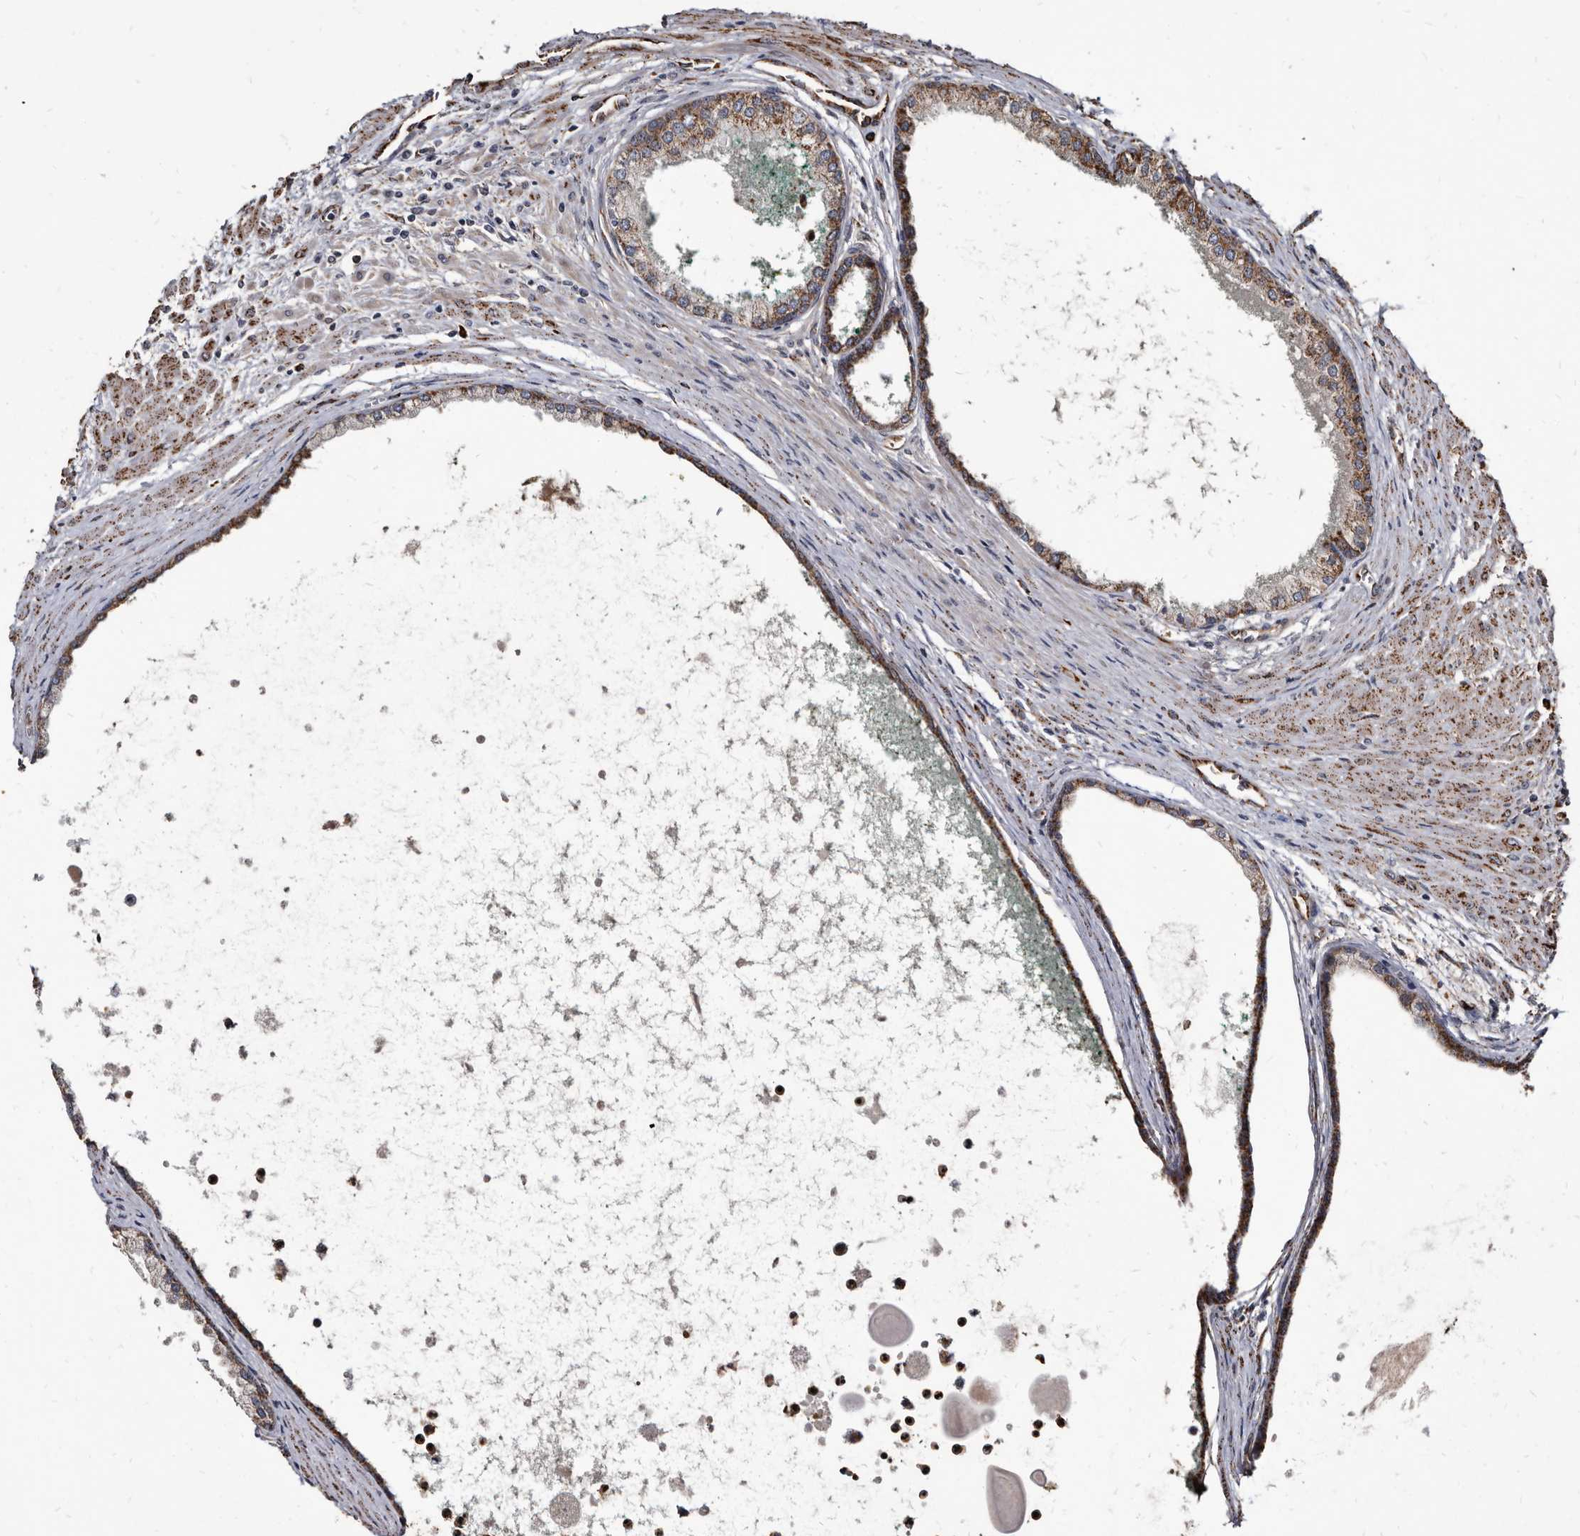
{"staining": {"intensity": "moderate", "quantity": "25%-75%", "location": "cytoplasmic/membranous"}, "tissue": "prostate cancer", "cell_type": "Tumor cells", "image_type": "cancer", "snomed": [{"axis": "morphology", "description": "Normal tissue, NOS"}, {"axis": "morphology", "description": "Adenocarcinoma, Low grade"}, {"axis": "topography", "description": "Prostate"}, {"axis": "topography", "description": "Peripheral nerve tissue"}], "caption": "Immunohistochemistry photomicrograph of neoplastic tissue: adenocarcinoma (low-grade) (prostate) stained using immunohistochemistry (IHC) exhibits medium levels of moderate protein expression localized specifically in the cytoplasmic/membranous of tumor cells, appearing as a cytoplasmic/membranous brown color.", "gene": "CTSA", "patient": {"sex": "male", "age": 71}}